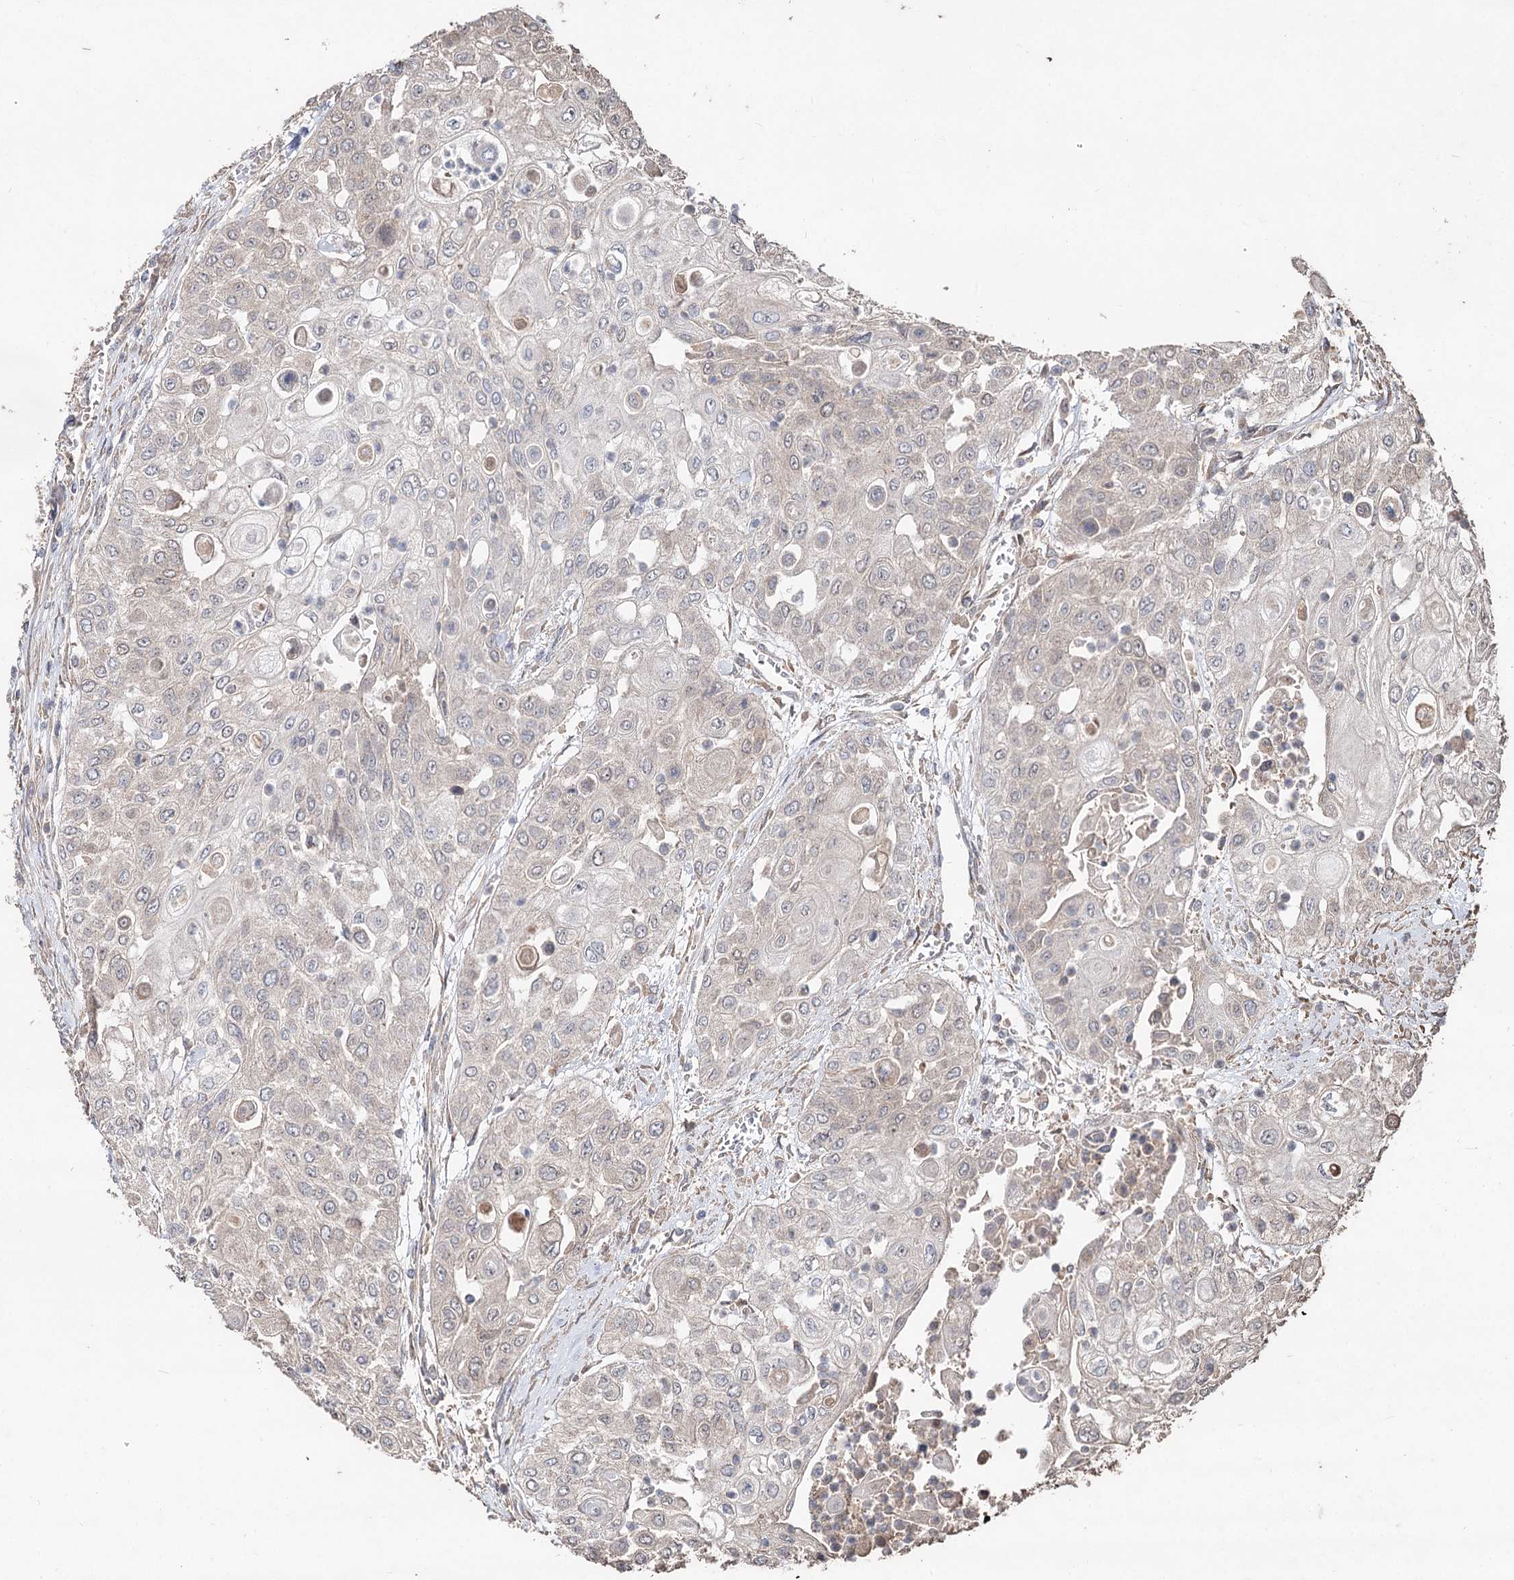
{"staining": {"intensity": "negative", "quantity": "none", "location": "none"}, "tissue": "urothelial cancer", "cell_type": "Tumor cells", "image_type": "cancer", "snomed": [{"axis": "morphology", "description": "Urothelial carcinoma, High grade"}, {"axis": "topography", "description": "Urinary bladder"}], "caption": "An image of high-grade urothelial carcinoma stained for a protein shows no brown staining in tumor cells. (DAB immunohistochemistry (IHC) visualized using brightfield microscopy, high magnification).", "gene": "SPART", "patient": {"sex": "female", "age": 79}}